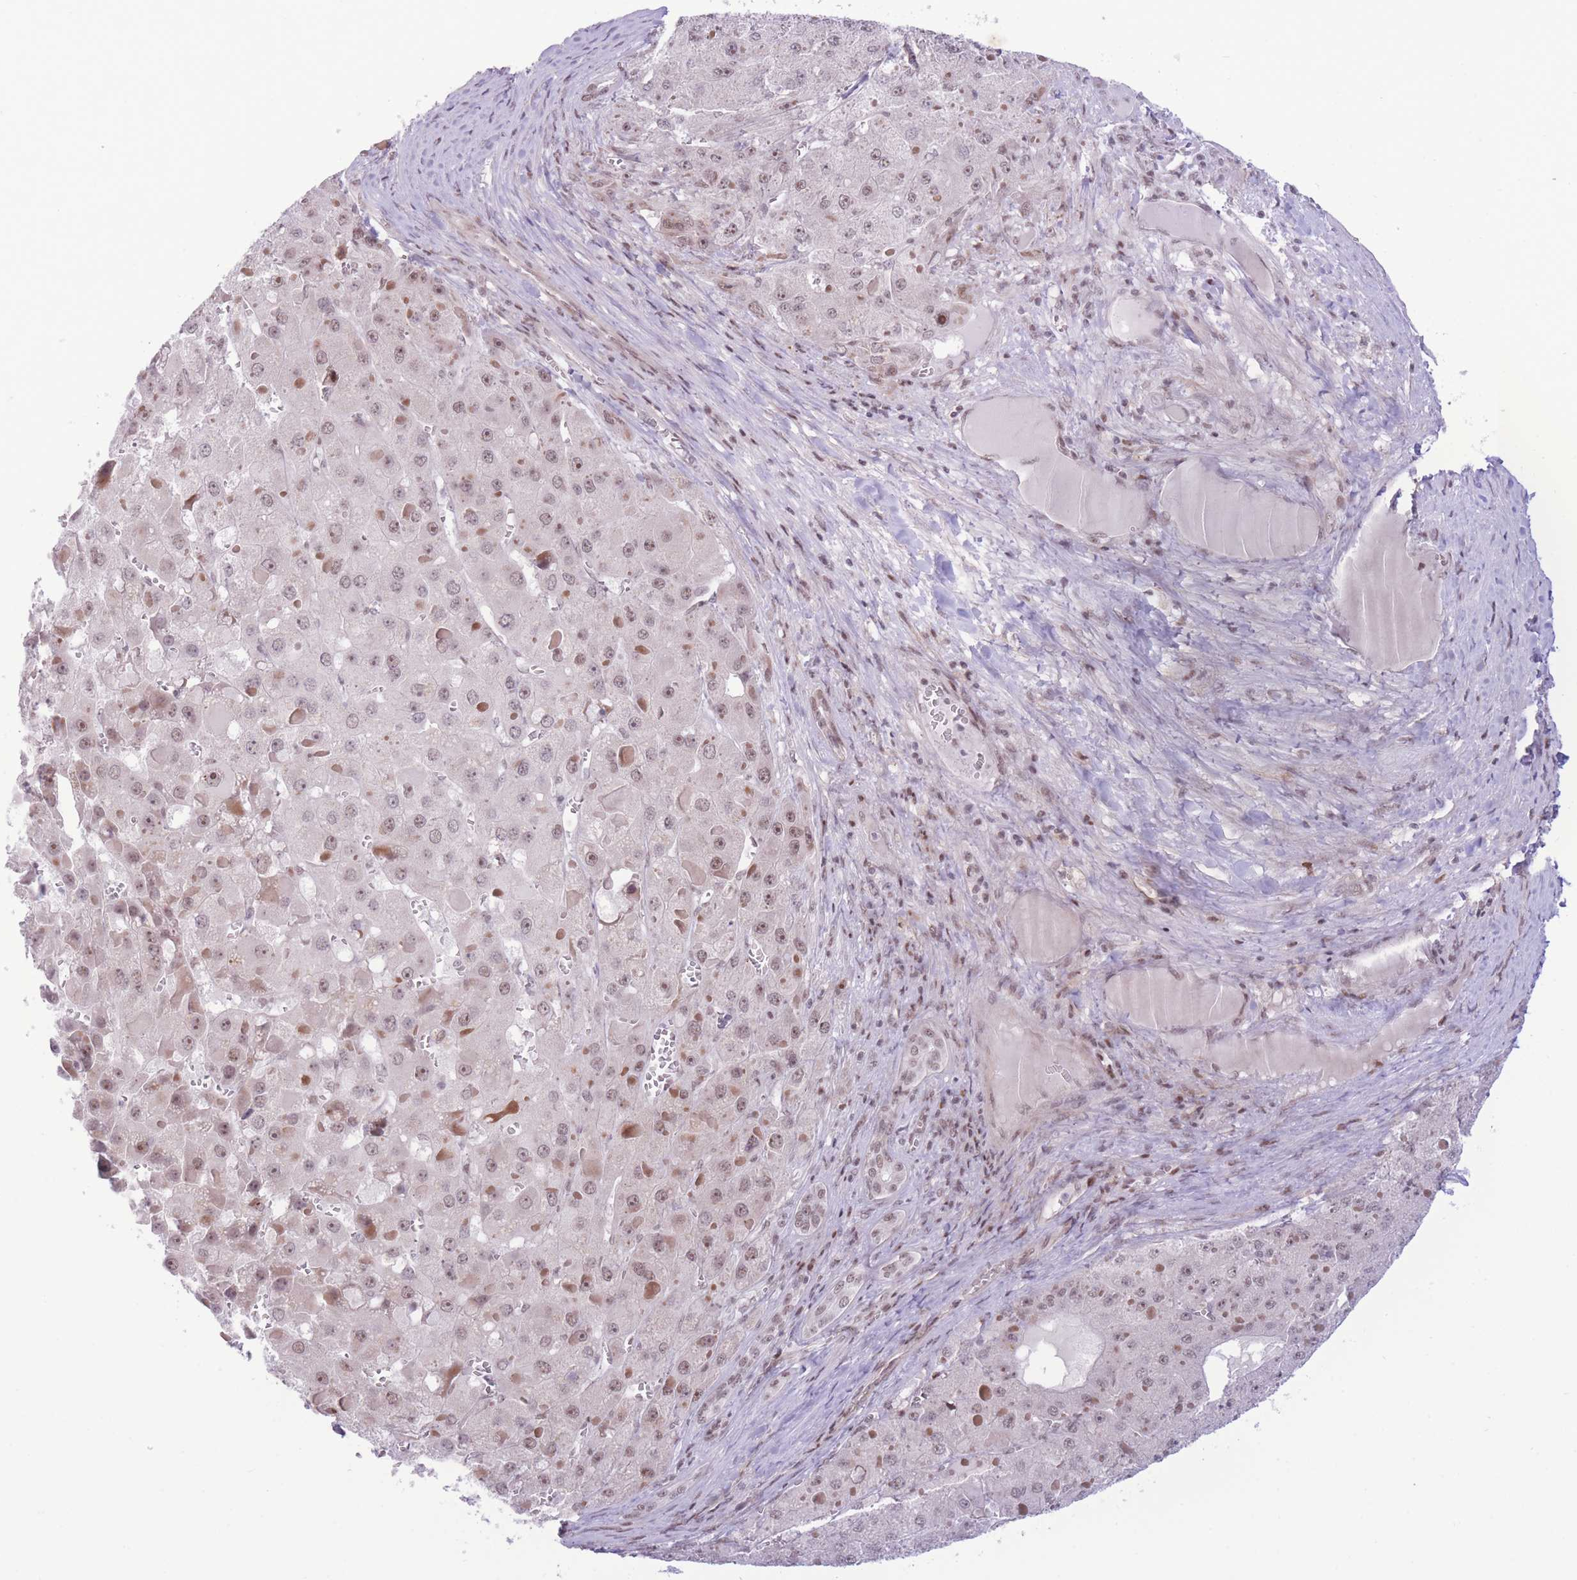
{"staining": {"intensity": "moderate", "quantity": ">75%", "location": "nuclear"}, "tissue": "liver cancer", "cell_type": "Tumor cells", "image_type": "cancer", "snomed": [{"axis": "morphology", "description": "Carcinoma, Hepatocellular, NOS"}, {"axis": "topography", "description": "Liver"}], "caption": "This micrograph exhibits immunohistochemistry (IHC) staining of human liver cancer, with medium moderate nuclear staining in approximately >75% of tumor cells.", "gene": "PCIF1", "patient": {"sex": "female", "age": 73}}